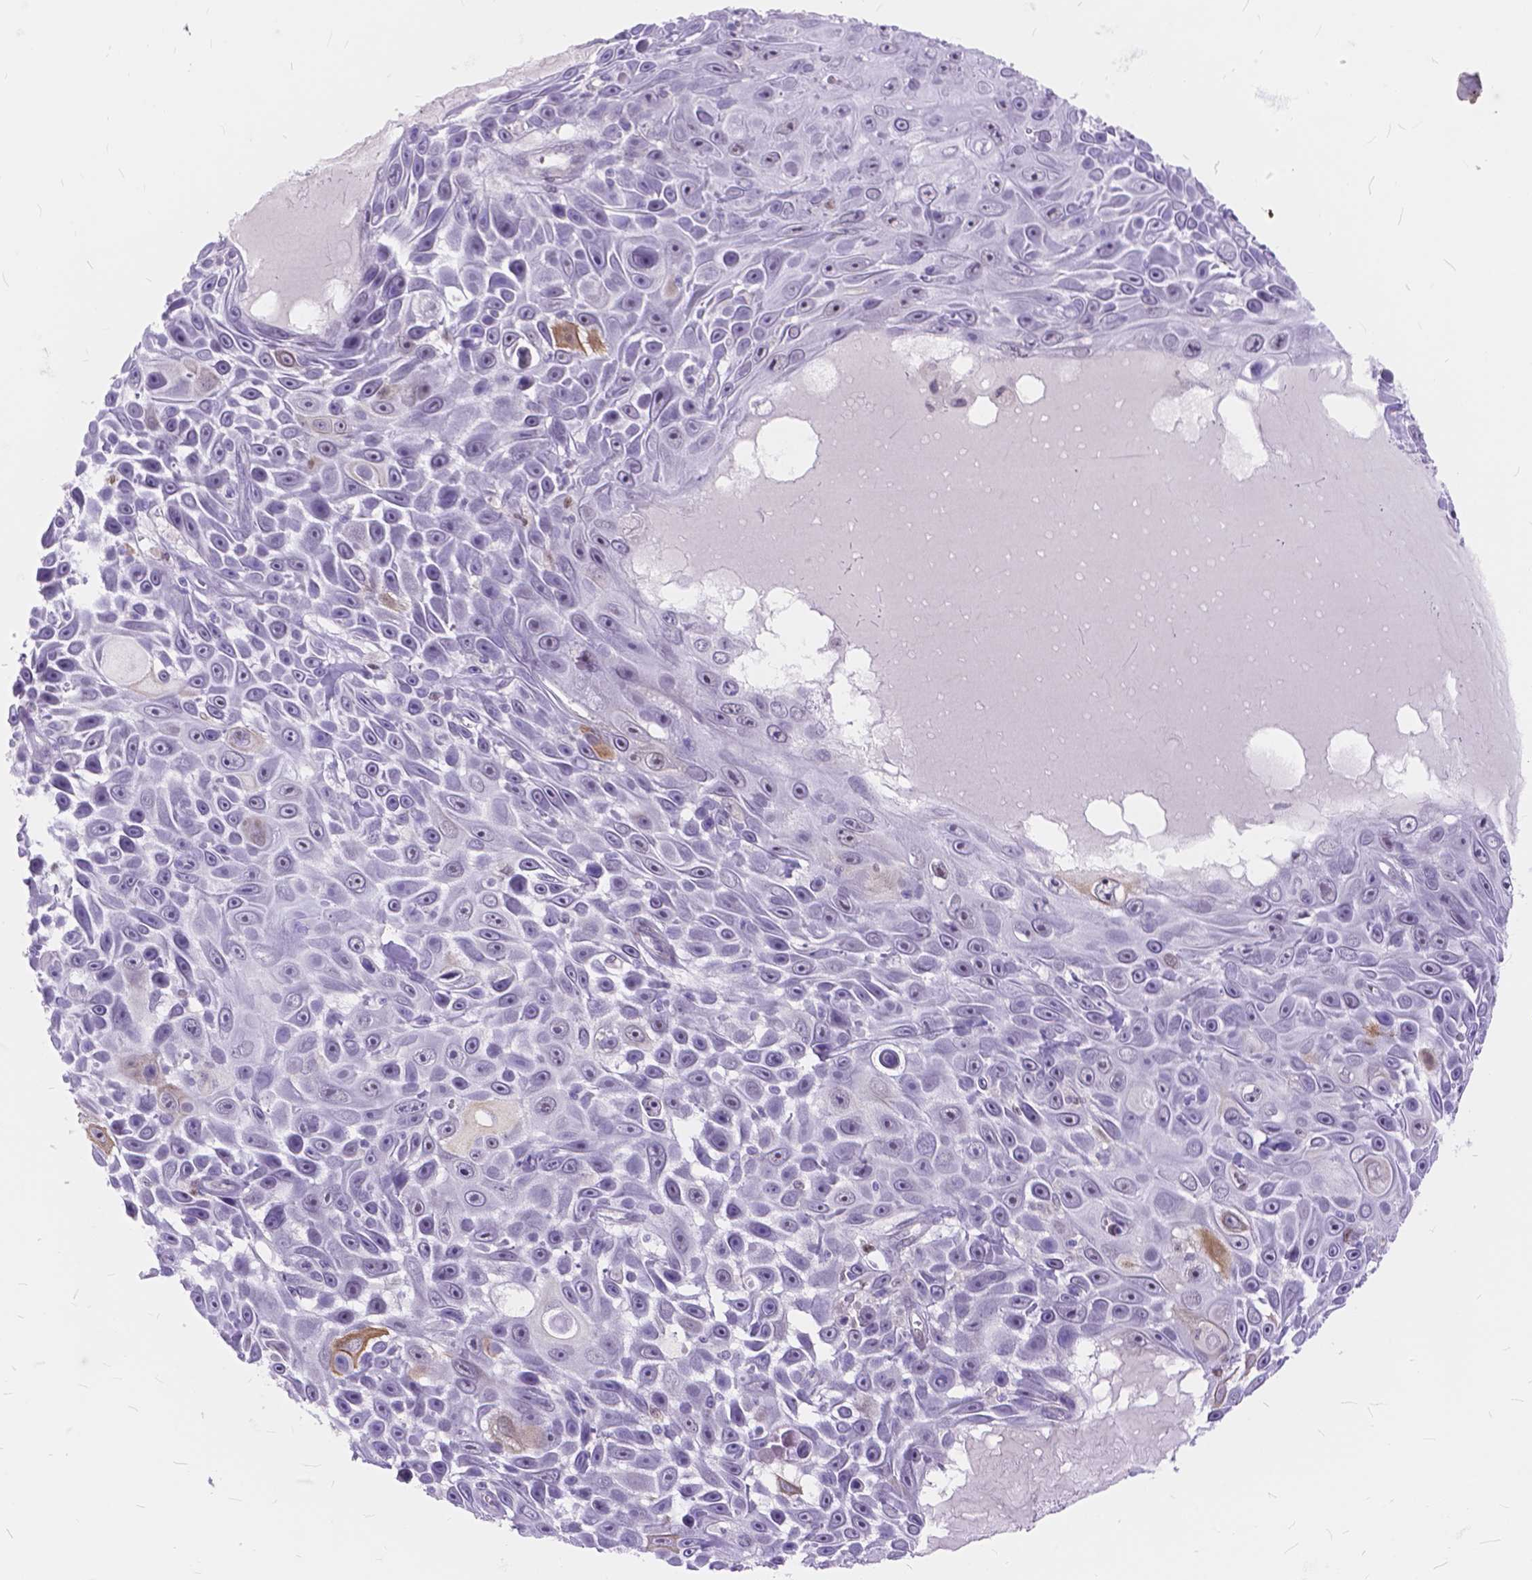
{"staining": {"intensity": "negative", "quantity": "none", "location": "none"}, "tissue": "skin cancer", "cell_type": "Tumor cells", "image_type": "cancer", "snomed": [{"axis": "morphology", "description": "Squamous cell carcinoma, NOS"}, {"axis": "topography", "description": "Skin"}], "caption": "Histopathology image shows no significant protein expression in tumor cells of squamous cell carcinoma (skin).", "gene": "MAN2C1", "patient": {"sex": "male", "age": 82}}